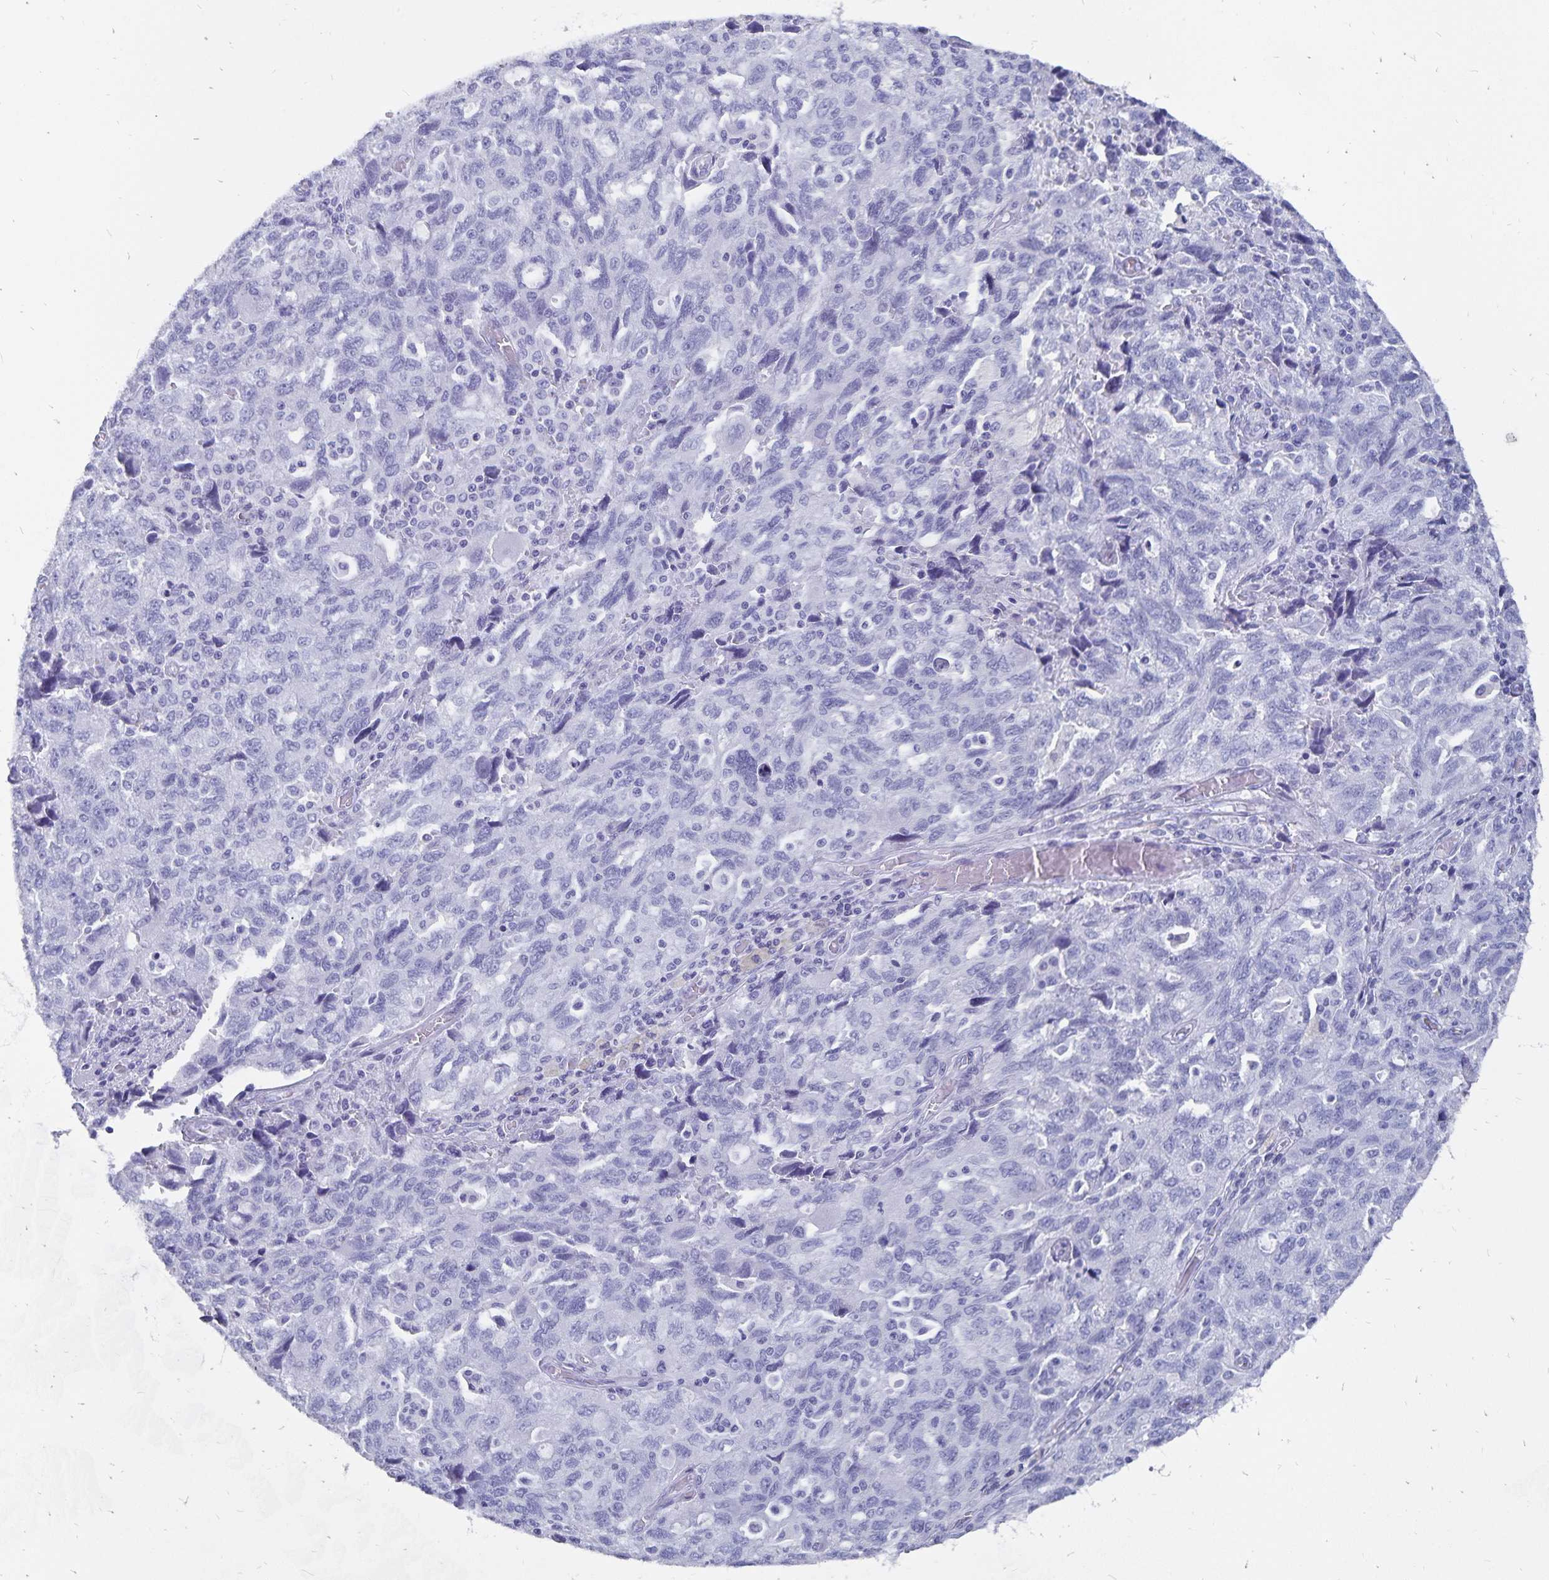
{"staining": {"intensity": "negative", "quantity": "none", "location": "none"}, "tissue": "ovarian cancer", "cell_type": "Tumor cells", "image_type": "cancer", "snomed": [{"axis": "morphology", "description": "Carcinoma, NOS"}, {"axis": "morphology", "description": "Cystadenocarcinoma, serous, NOS"}, {"axis": "topography", "description": "Ovary"}], "caption": "The immunohistochemistry photomicrograph has no significant expression in tumor cells of ovarian carcinoma tissue.", "gene": "ADH1A", "patient": {"sex": "female", "age": 69}}